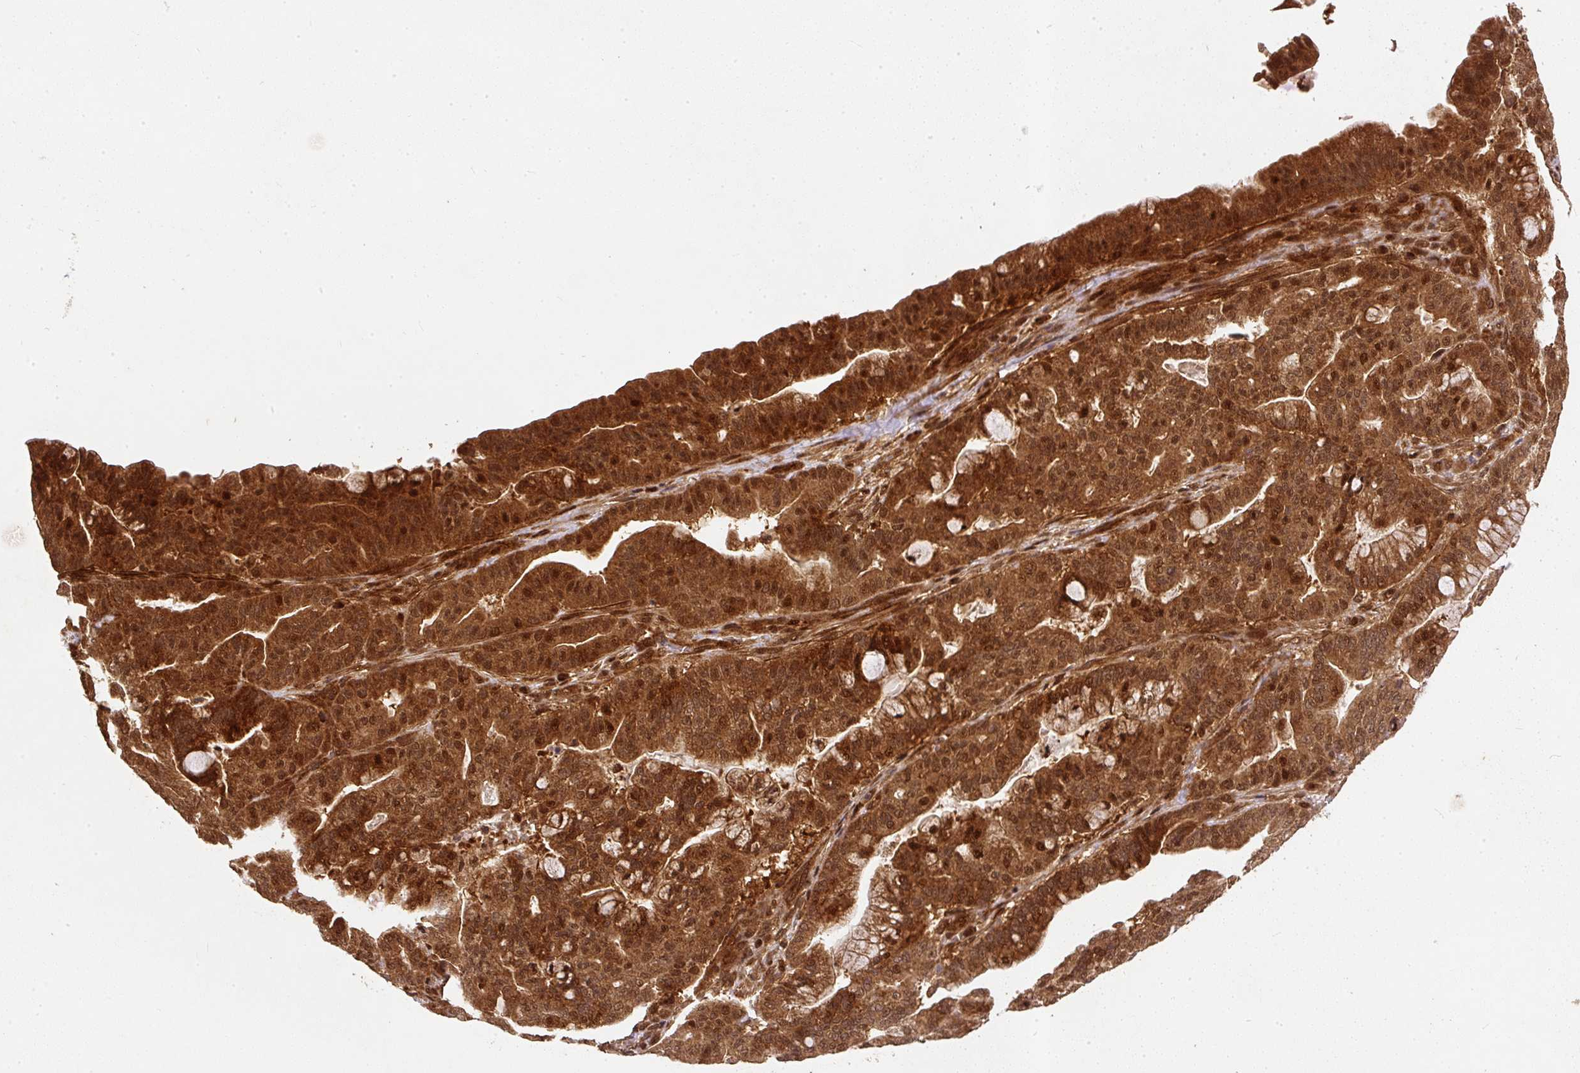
{"staining": {"intensity": "strong", "quantity": ">75%", "location": "cytoplasmic/membranous,nuclear"}, "tissue": "pancreatic cancer", "cell_type": "Tumor cells", "image_type": "cancer", "snomed": [{"axis": "morphology", "description": "Adenocarcinoma, NOS"}, {"axis": "topography", "description": "Pancreas"}], "caption": "High-power microscopy captured an IHC photomicrograph of pancreatic cancer, revealing strong cytoplasmic/membranous and nuclear positivity in approximately >75% of tumor cells.", "gene": "PSMD1", "patient": {"sex": "male", "age": 63}}